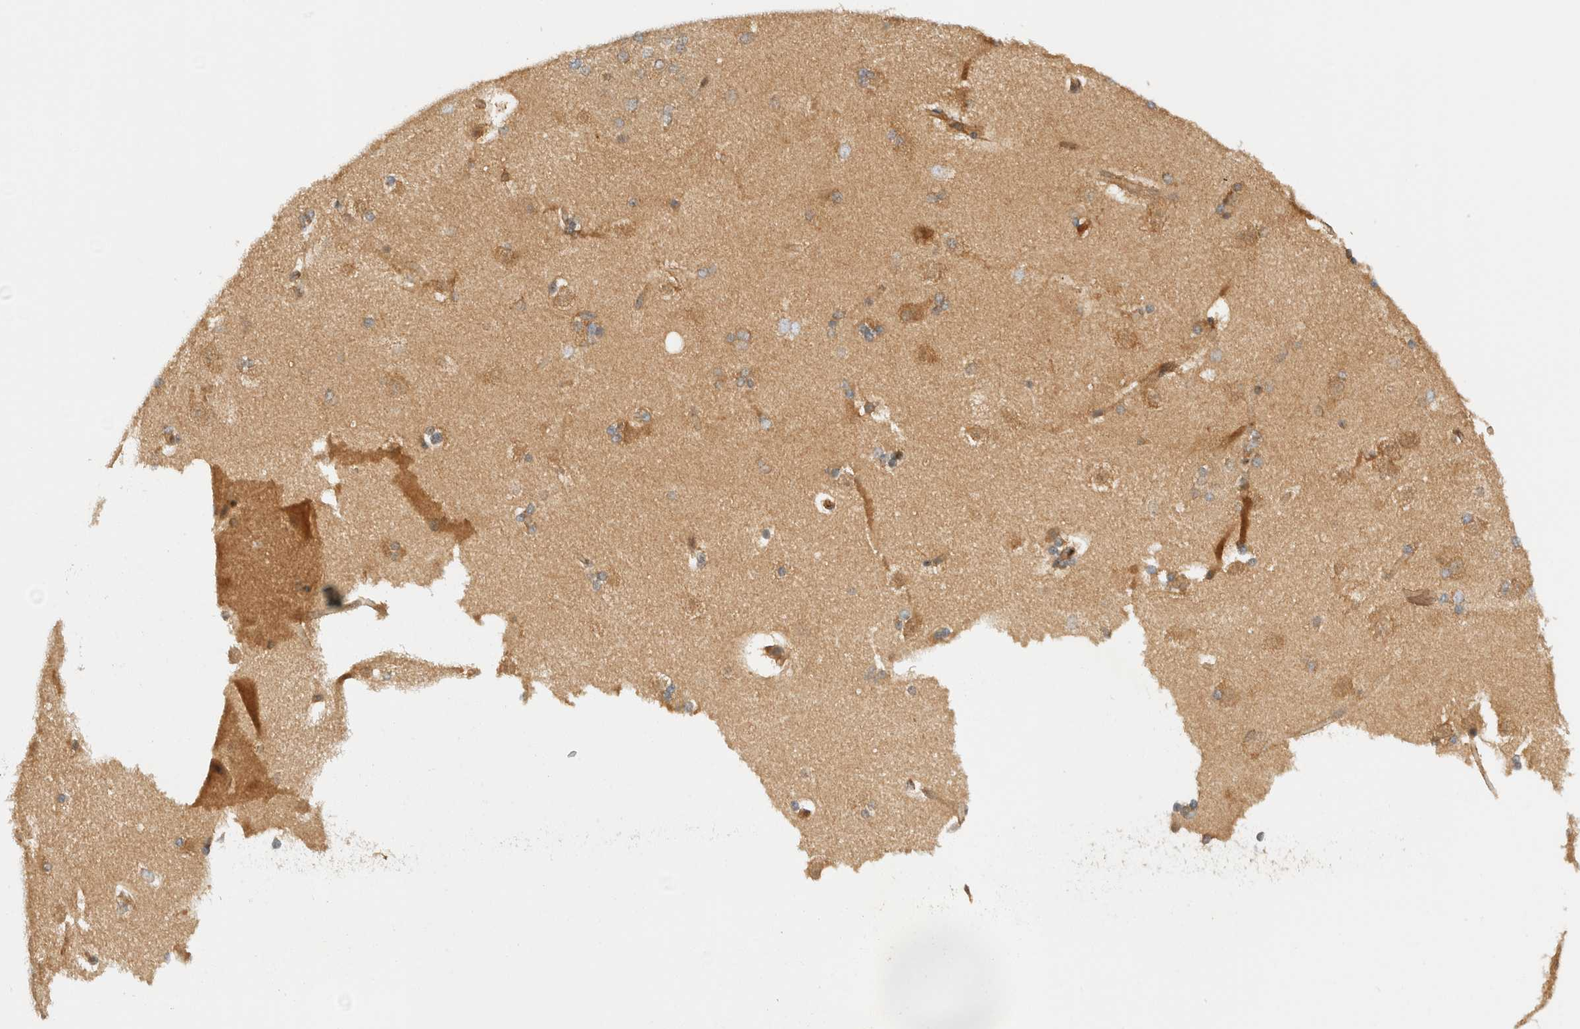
{"staining": {"intensity": "weak", "quantity": "<25%", "location": "cytoplasmic/membranous"}, "tissue": "caudate", "cell_type": "Glial cells", "image_type": "normal", "snomed": [{"axis": "morphology", "description": "Normal tissue, NOS"}, {"axis": "topography", "description": "Lateral ventricle wall"}], "caption": "Caudate stained for a protein using immunohistochemistry (IHC) reveals no positivity glial cells.", "gene": "RABEP1", "patient": {"sex": "female", "age": 19}}